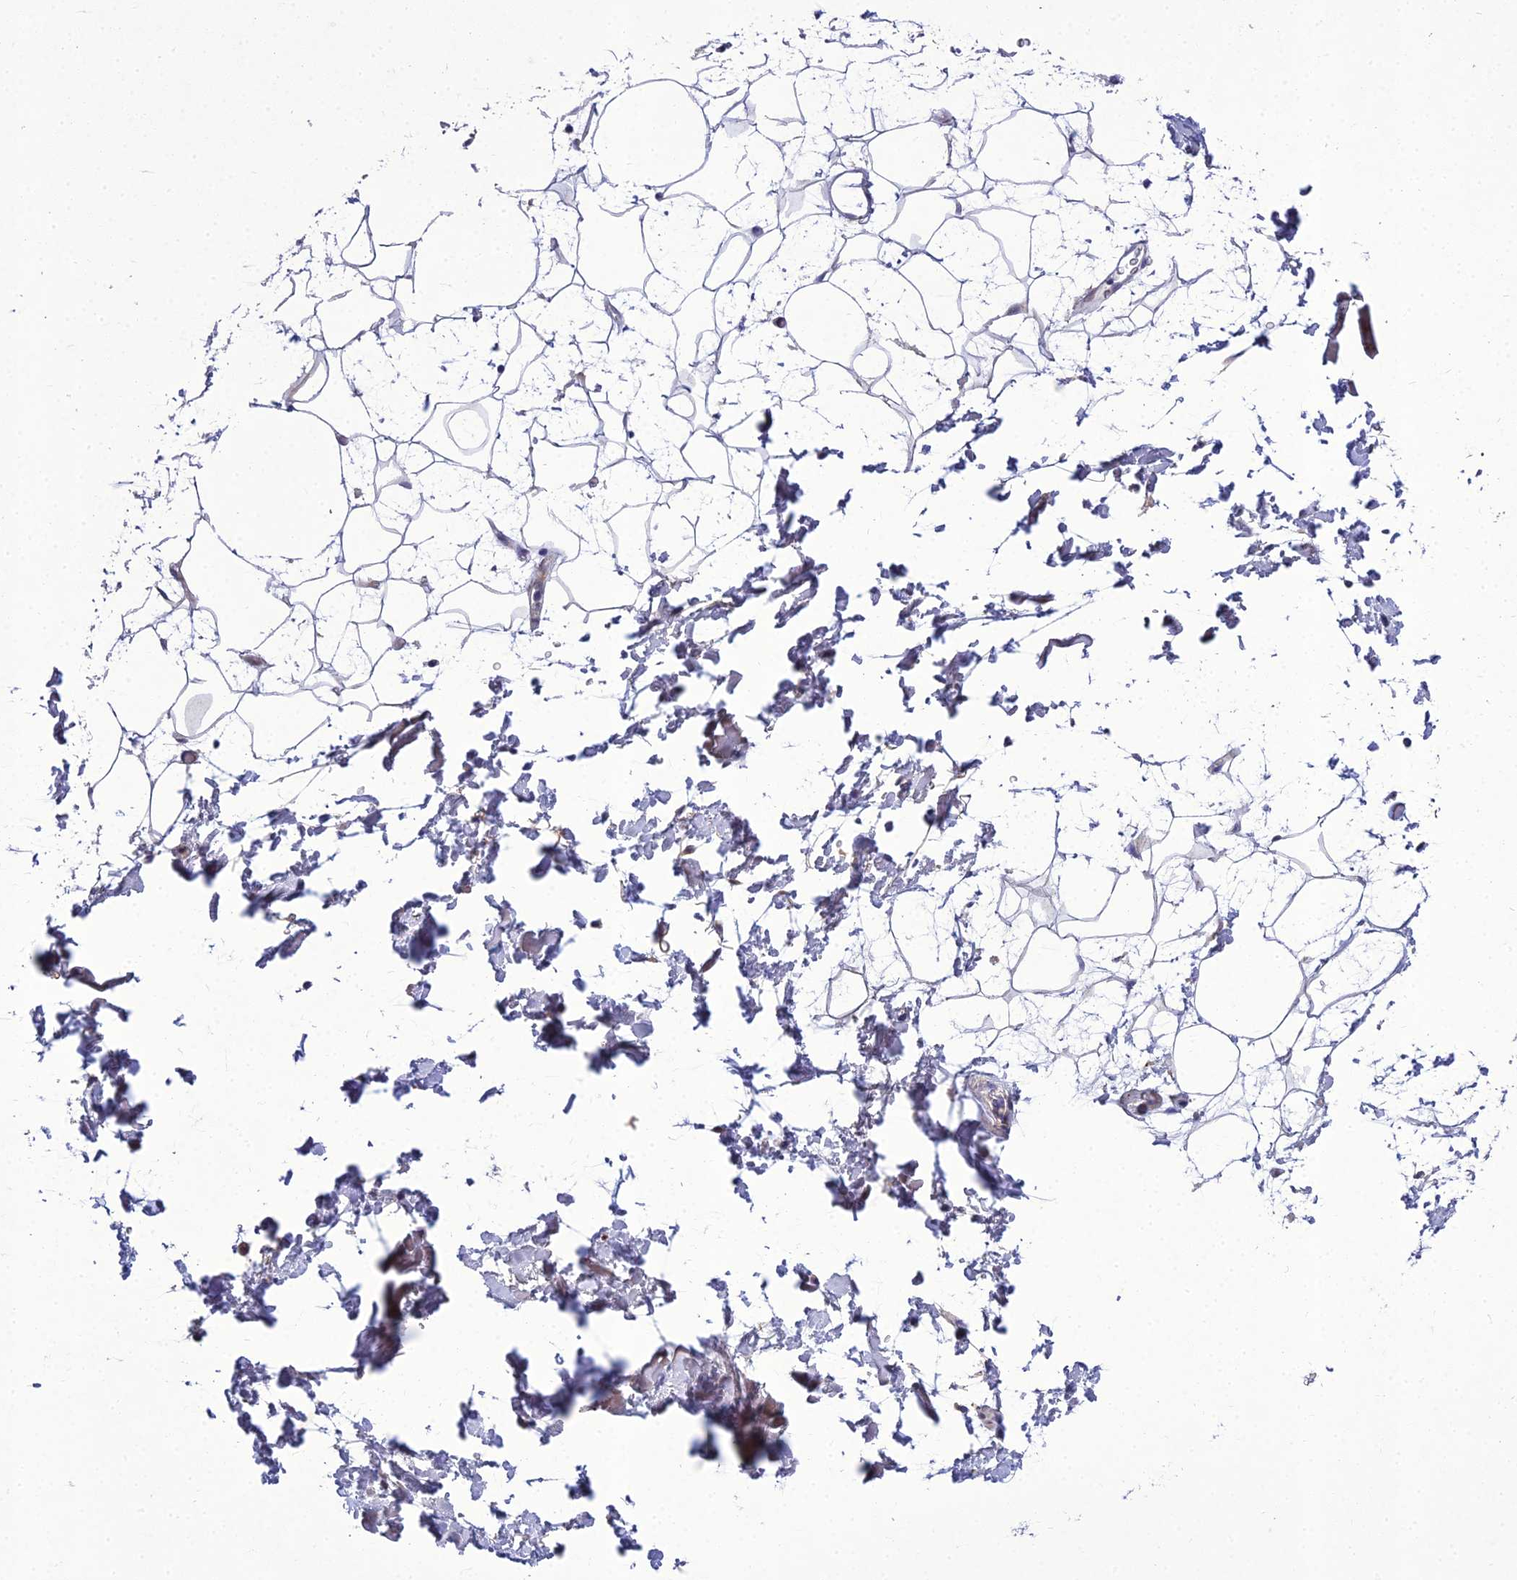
{"staining": {"intensity": "negative", "quantity": "none", "location": "none"}, "tissue": "adipose tissue", "cell_type": "Adipocytes", "image_type": "normal", "snomed": [{"axis": "morphology", "description": "Normal tissue, NOS"}, {"axis": "topography", "description": "Soft tissue"}], "caption": "DAB (3,3'-diaminobenzidine) immunohistochemical staining of normal adipose tissue displays no significant expression in adipocytes.", "gene": "ADIPOR2", "patient": {"sex": "male", "age": 72}}